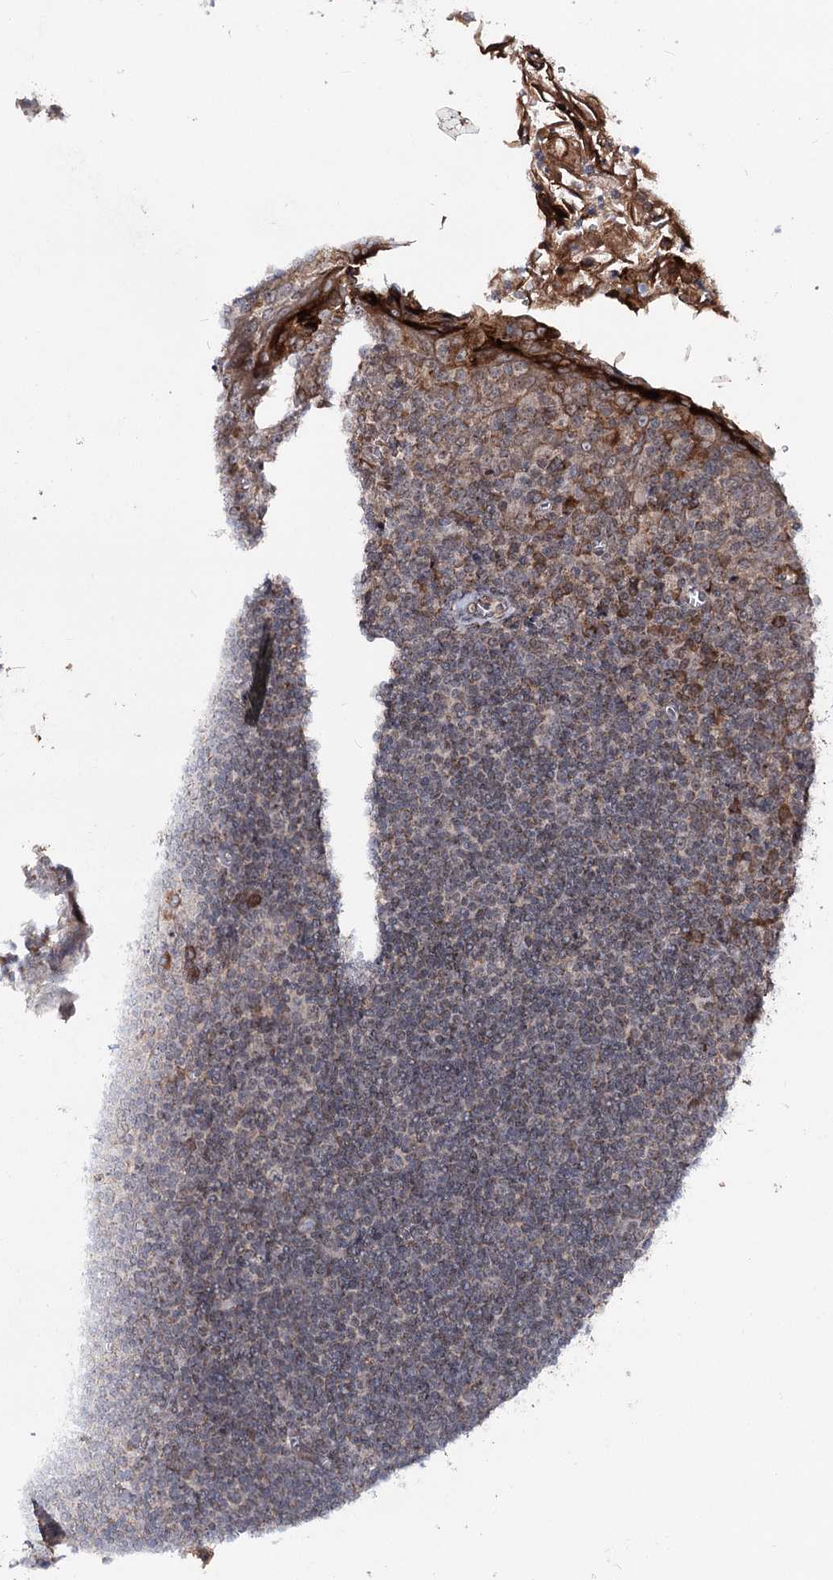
{"staining": {"intensity": "moderate", "quantity": "<25%", "location": "cytoplasmic/membranous"}, "tissue": "tonsil", "cell_type": "Germinal center cells", "image_type": "normal", "snomed": [{"axis": "morphology", "description": "Normal tissue, NOS"}, {"axis": "topography", "description": "Tonsil"}], "caption": "Immunohistochemistry (DAB) staining of unremarkable tonsil exhibits moderate cytoplasmic/membranous protein positivity in approximately <25% of germinal center cells.", "gene": "MSANTD2", "patient": {"sex": "male", "age": 27}}